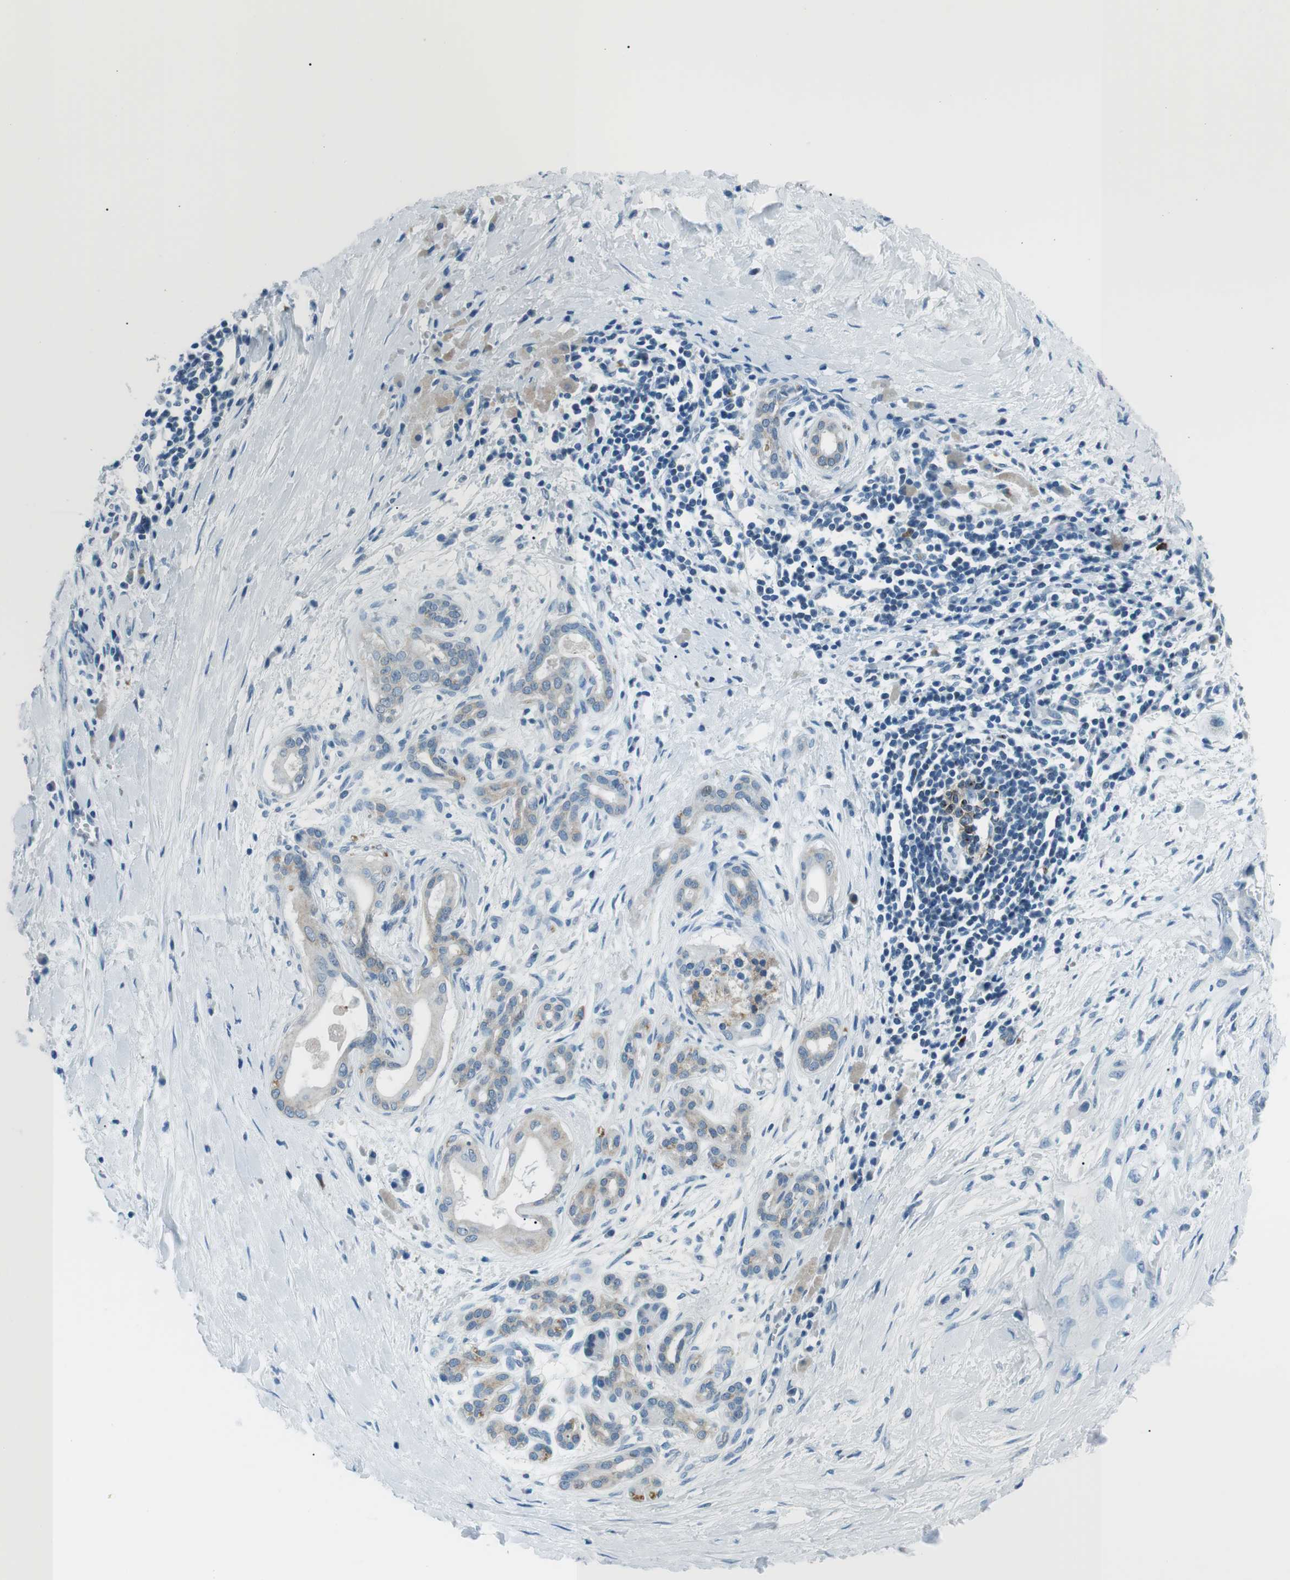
{"staining": {"intensity": "negative", "quantity": "none", "location": "none"}, "tissue": "pancreatic cancer", "cell_type": "Tumor cells", "image_type": "cancer", "snomed": [{"axis": "morphology", "description": "Adenocarcinoma, NOS"}, {"axis": "topography", "description": "Pancreas"}], "caption": "High power microscopy image of an immunohistochemistry (IHC) photomicrograph of pancreatic cancer, revealing no significant staining in tumor cells. The staining is performed using DAB (3,3'-diaminobenzidine) brown chromogen with nuclei counter-stained in using hematoxylin.", "gene": "ST6GAL1", "patient": {"sex": "male", "age": 55}}